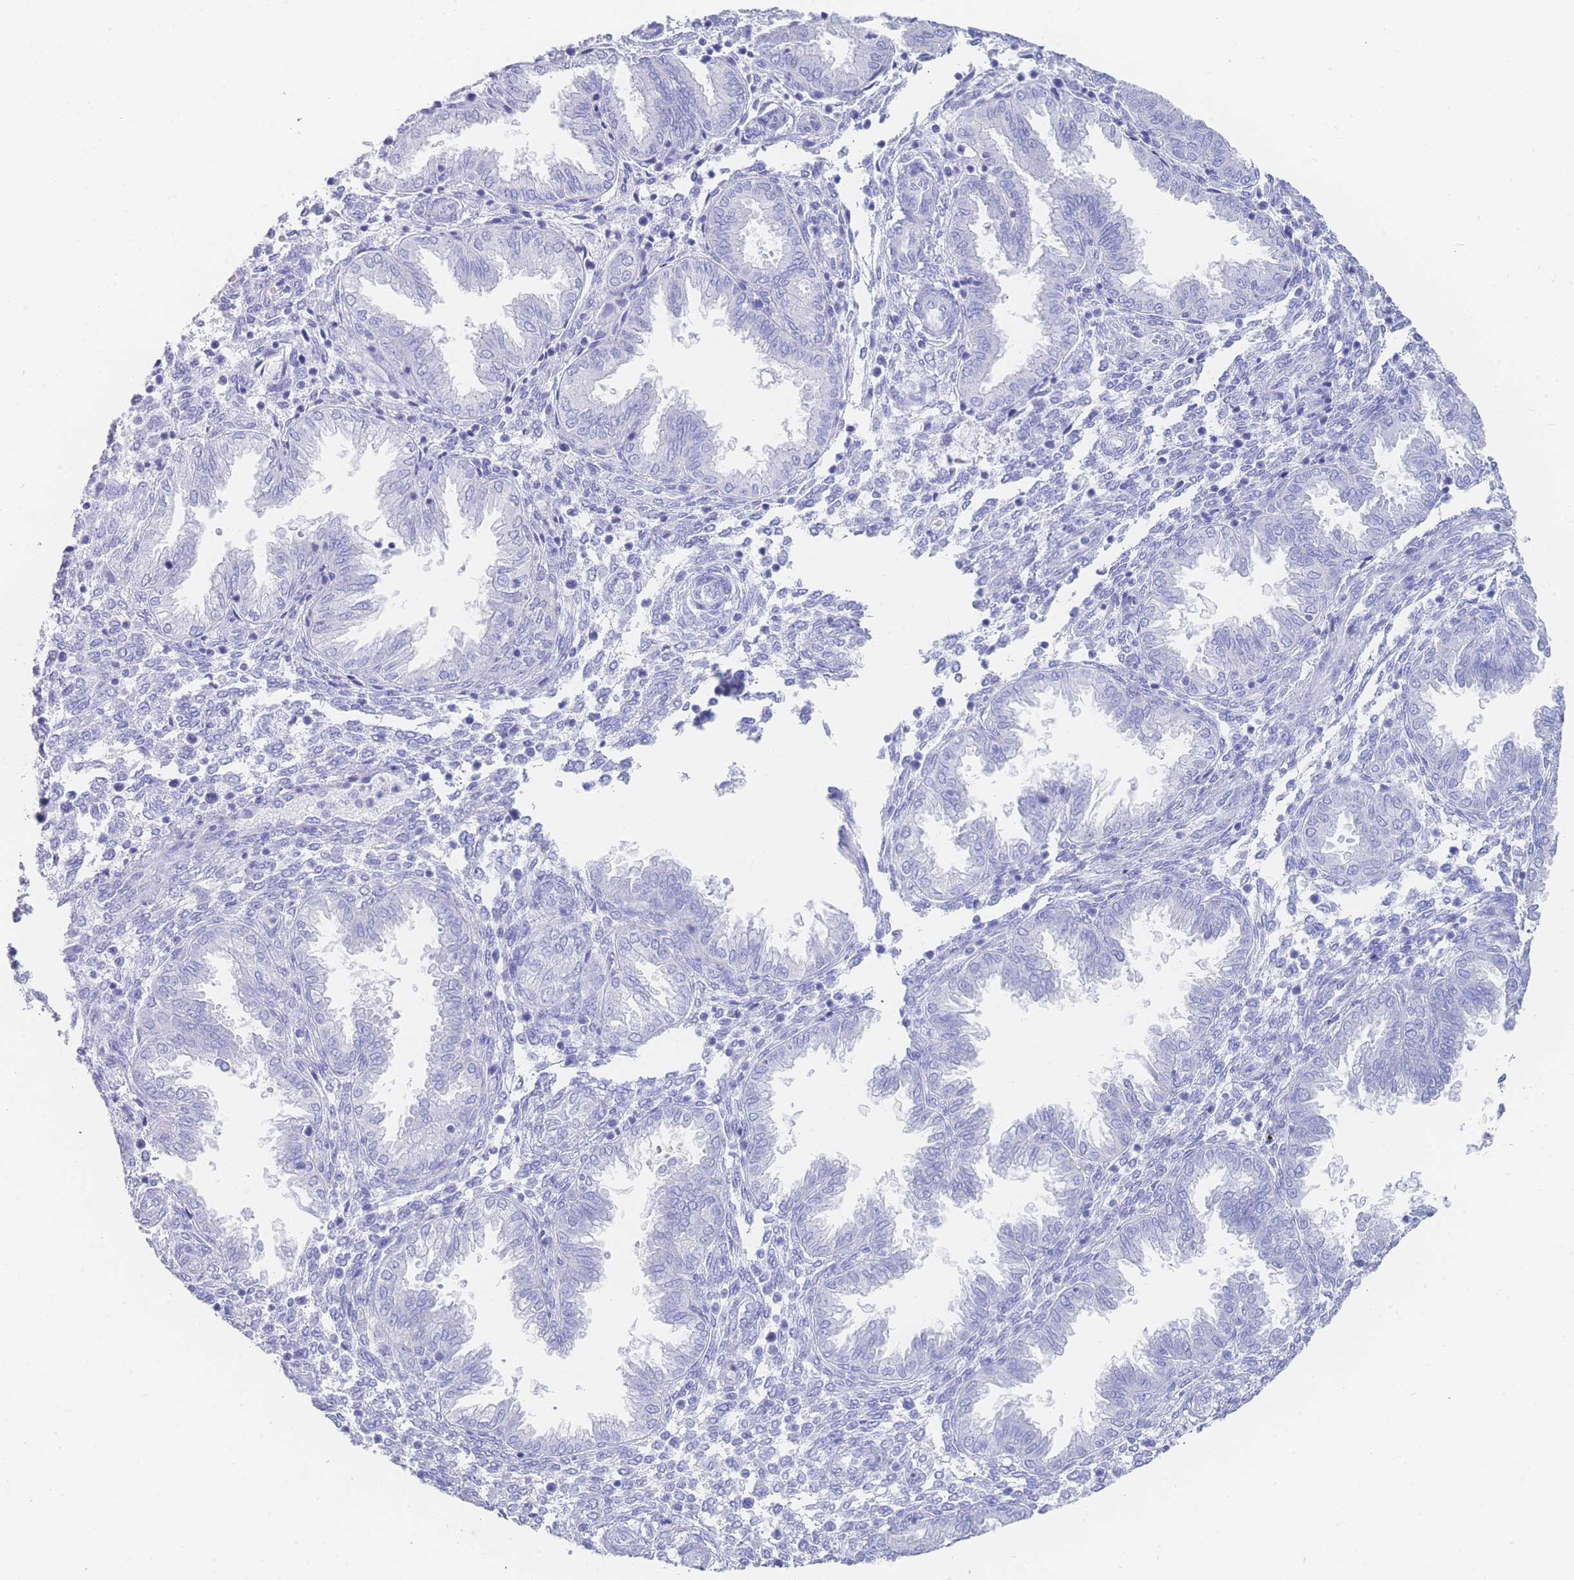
{"staining": {"intensity": "negative", "quantity": "none", "location": "none"}, "tissue": "endometrium", "cell_type": "Cells in endometrial stroma", "image_type": "normal", "snomed": [{"axis": "morphology", "description": "Normal tissue, NOS"}, {"axis": "topography", "description": "Endometrium"}], "caption": "Immunohistochemical staining of unremarkable human endometrium demonstrates no significant expression in cells in endometrial stroma. The staining was performed using DAB to visualize the protein expression in brown, while the nuclei were stained in blue with hematoxylin (Magnification: 20x).", "gene": "LRRC37A2", "patient": {"sex": "female", "age": 33}}